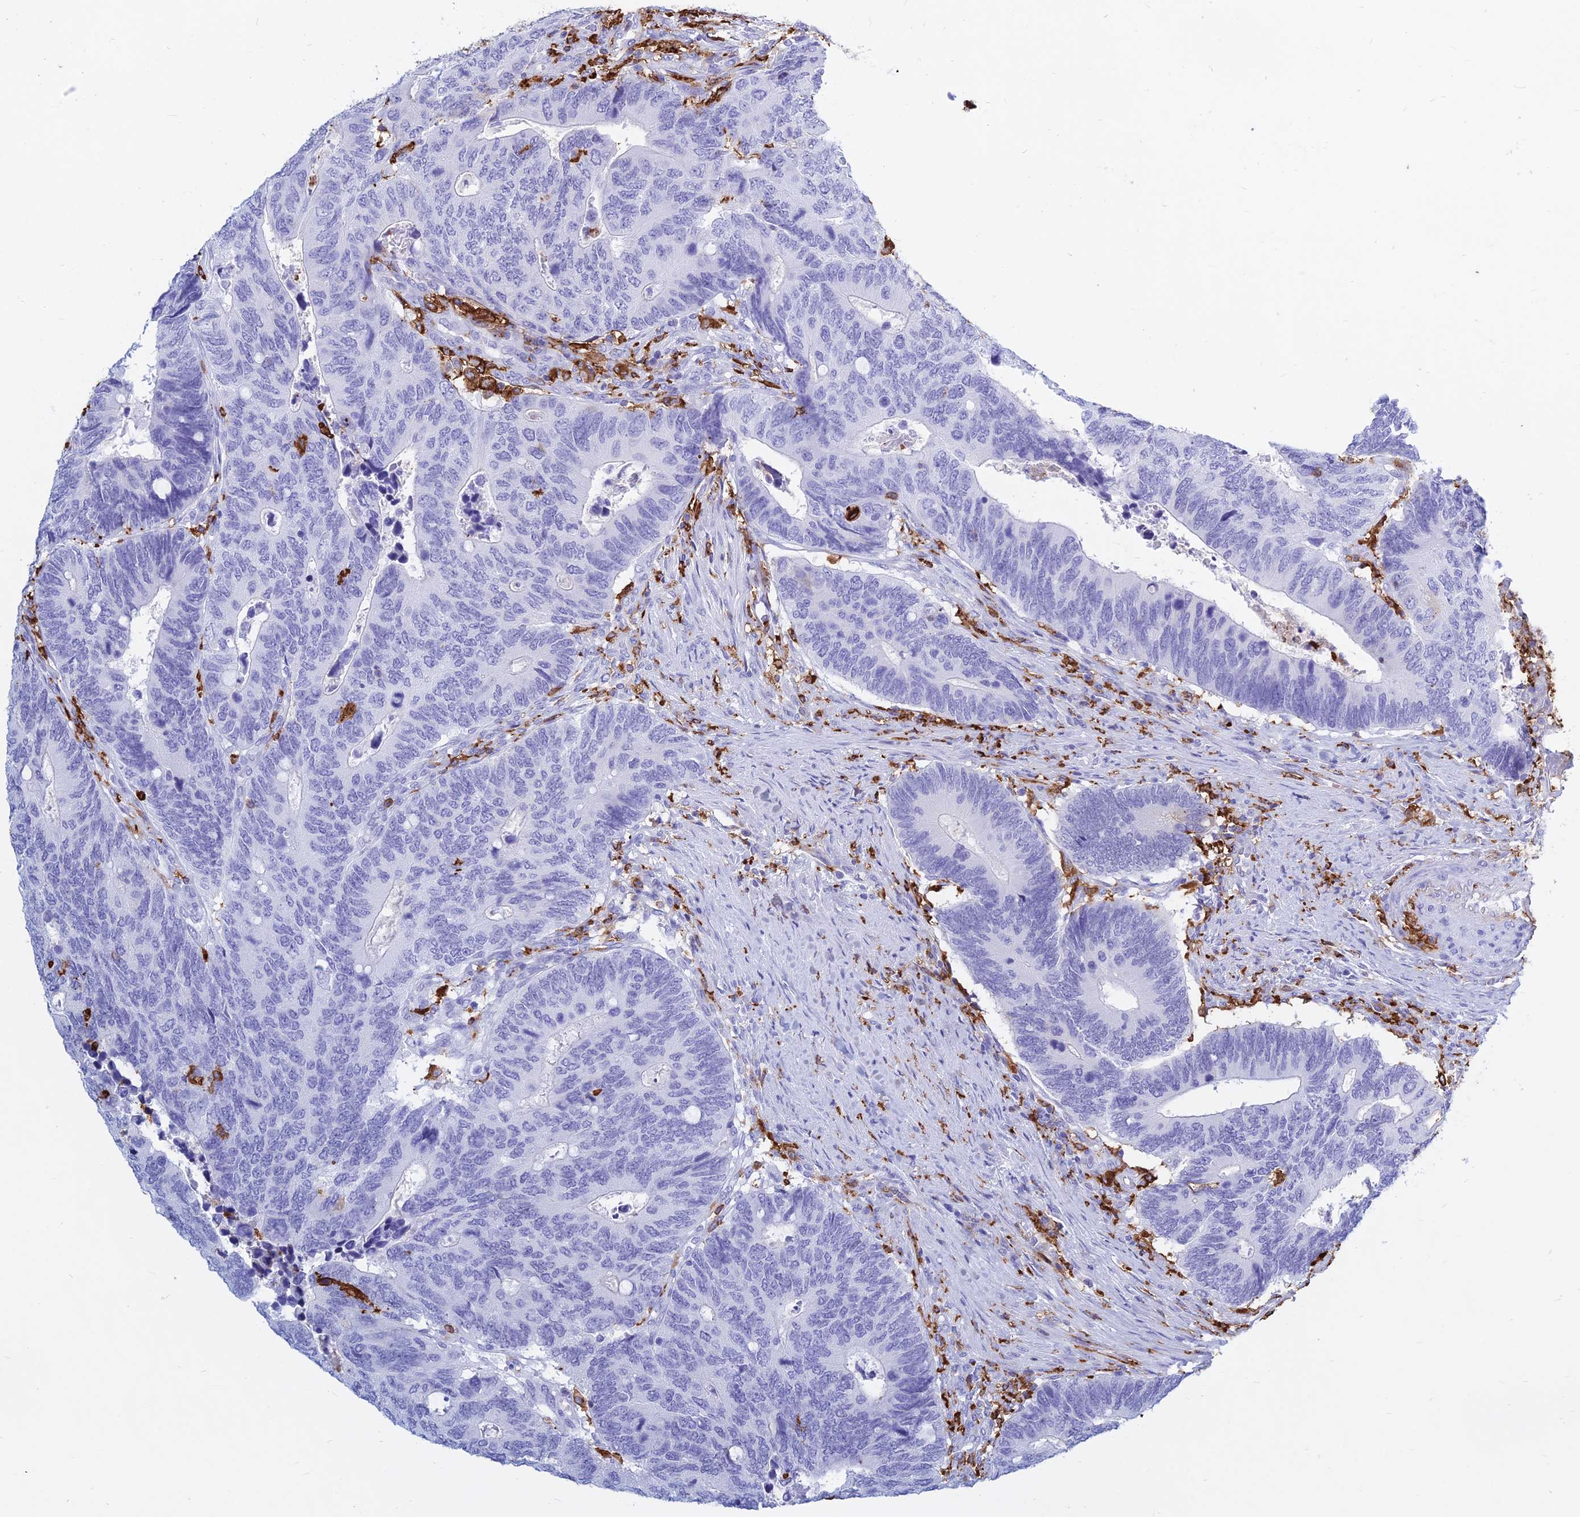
{"staining": {"intensity": "negative", "quantity": "none", "location": "none"}, "tissue": "colorectal cancer", "cell_type": "Tumor cells", "image_type": "cancer", "snomed": [{"axis": "morphology", "description": "Adenocarcinoma, NOS"}, {"axis": "topography", "description": "Colon"}], "caption": "The image reveals no staining of tumor cells in colorectal cancer (adenocarcinoma). (Brightfield microscopy of DAB immunohistochemistry at high magnification).", "gene": "HLA-DRB1", "patient": {"sex": "male", "age": 87}}